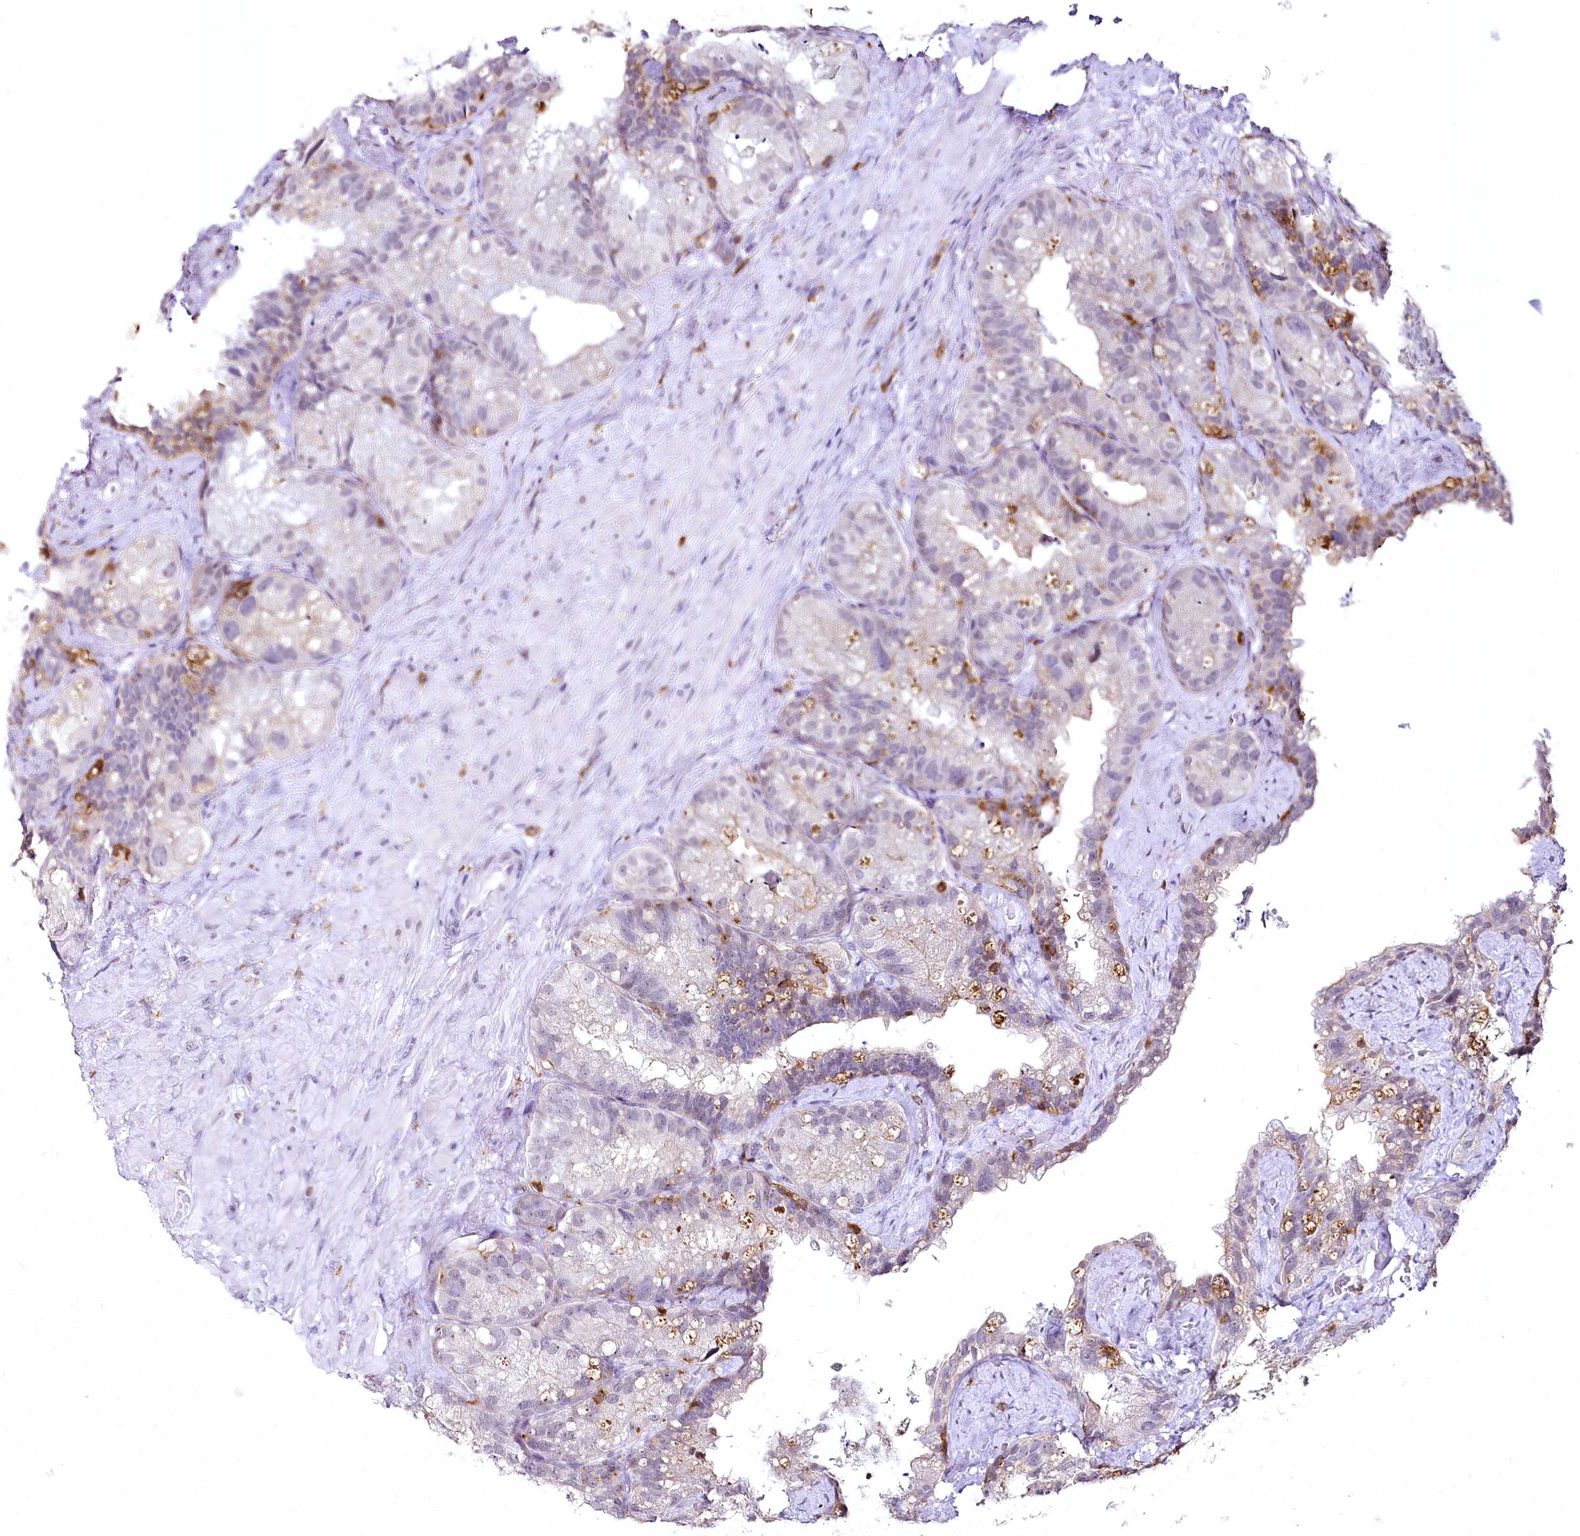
{"staining": {"intensity": "negative", "quantity": "none", "location": "none"}, "tissue": "prostate cancer", "cell_type": "Tumor cells", "image_type": "cancer", "snomed": [{"axis": "morphology", "description": "Normal tissue, NOS"}, {"axis": "morphology", "description": "Adenocarcinoma, Low grade"}, {"axis": "topography", "description": "Prostate"}], "caption": "A micrograph of human prostate cancer is negative for staining in tumor cells. (IHC, brightfield microscopy, high magnification).", "gene": "DOCK2", "patient": {"sex": "male", "age": 72}}